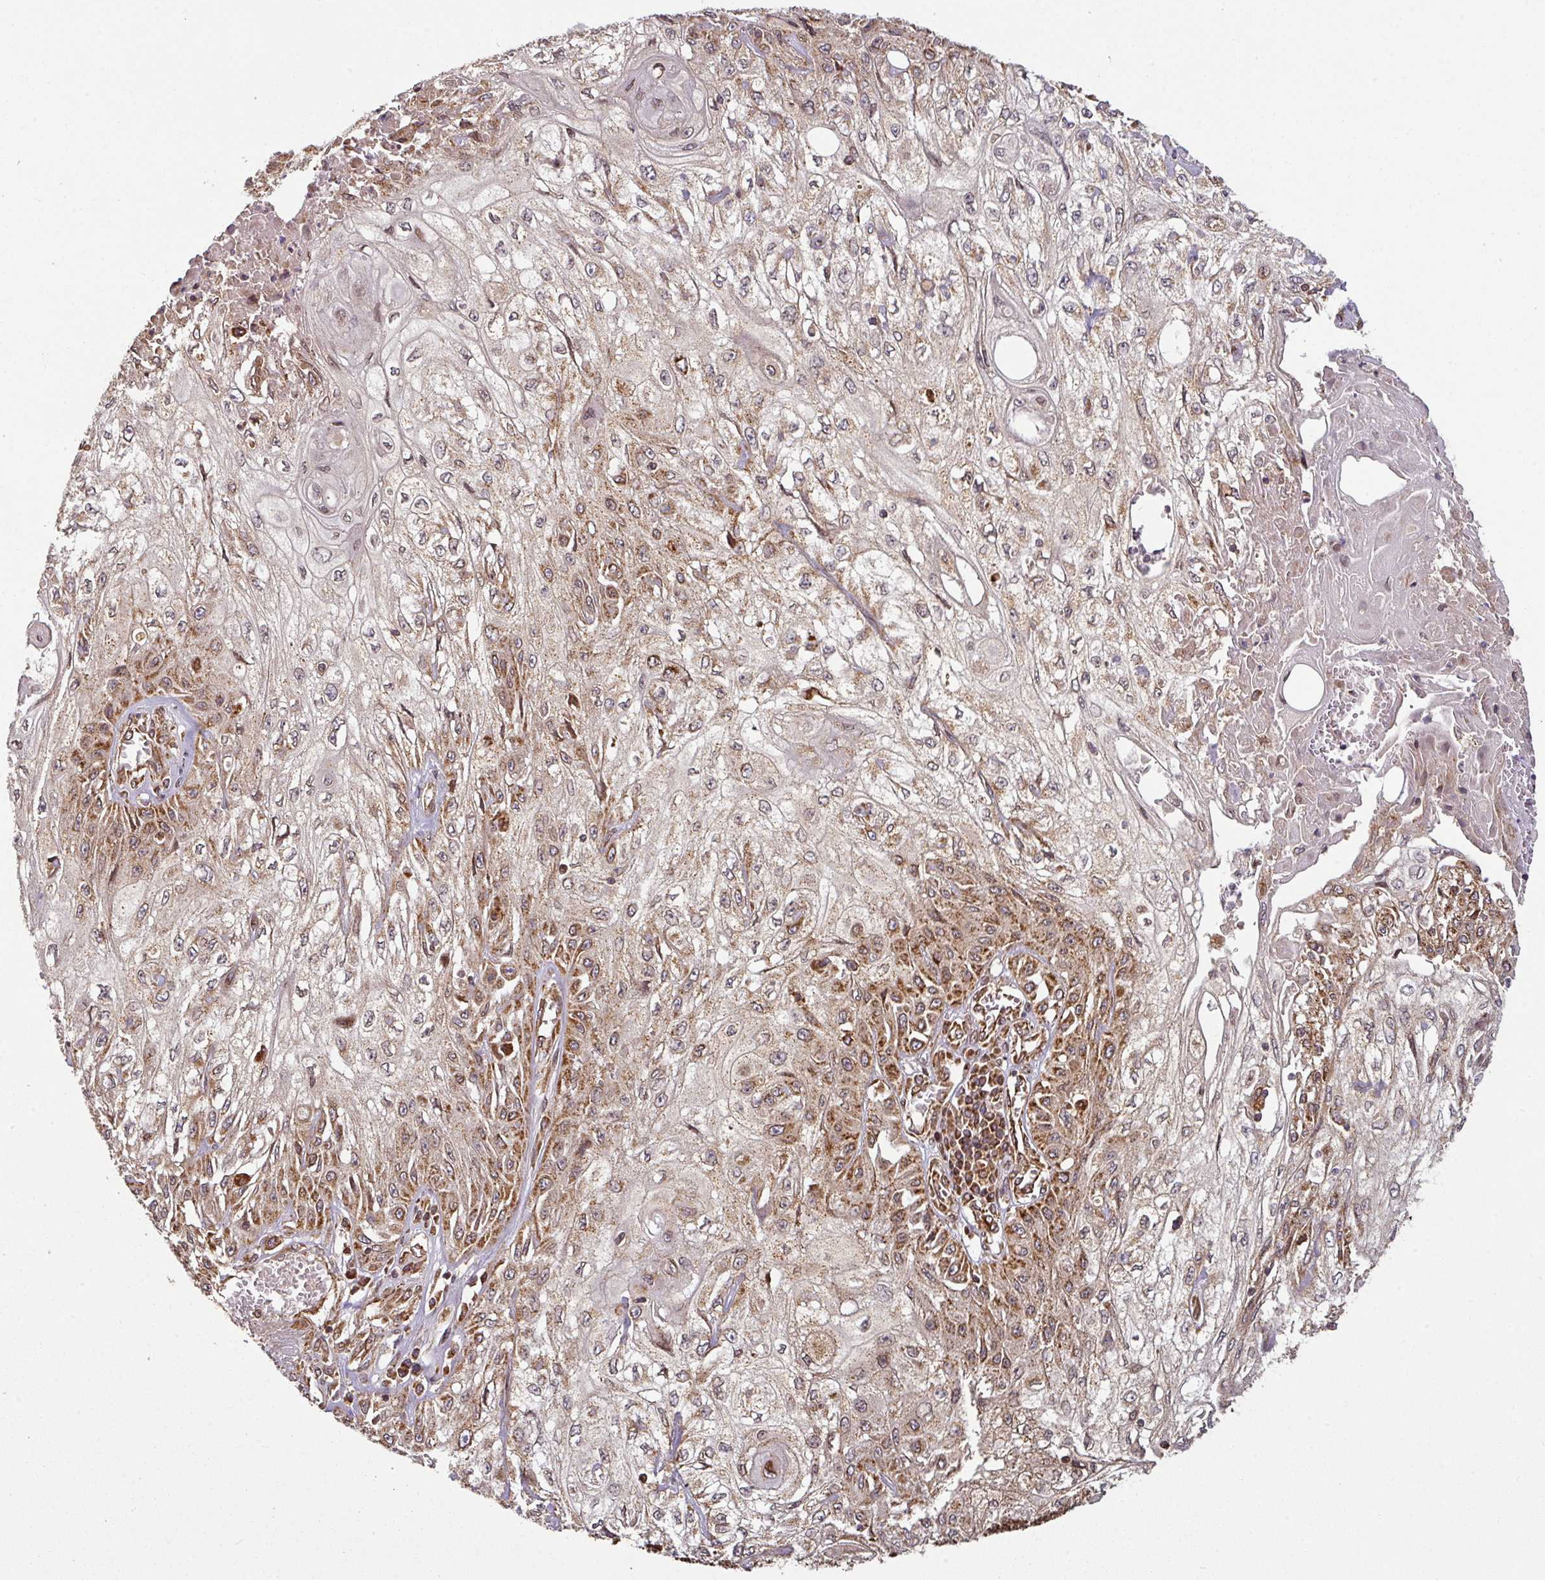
{"staining": {"intensity": "moderate", "quantity": ">75%", "location": "cytoplasmic/membranous"}, "tissue": "skin cancer", "cell_type": "Tumor cells", "image_type": "cancer", "snomed": [{"axis": "morphology", "description": "Squamous cell carcinoma, NOS"}, {"axis": "morphology", "description": "Squamous cell carcinoma, metastatic, NOS"}, {"axis": "topography", "description": "Skin"}, {"axis": "topography", "description": "Lymph node"}], "caption": "Immunohistochemical staining of human skin cancer (metastatic squamous cell carcinoma) displays medium levels of moderate cytoplasmic/membranous protein staining in approximately >75% of tumor cells. (DAB (3,3'-diaminobenzidine) IHC with brightfield microscopy, high magnification).", "gene": "TRAP1", "patient": {"sex": "male", "age": 75}}